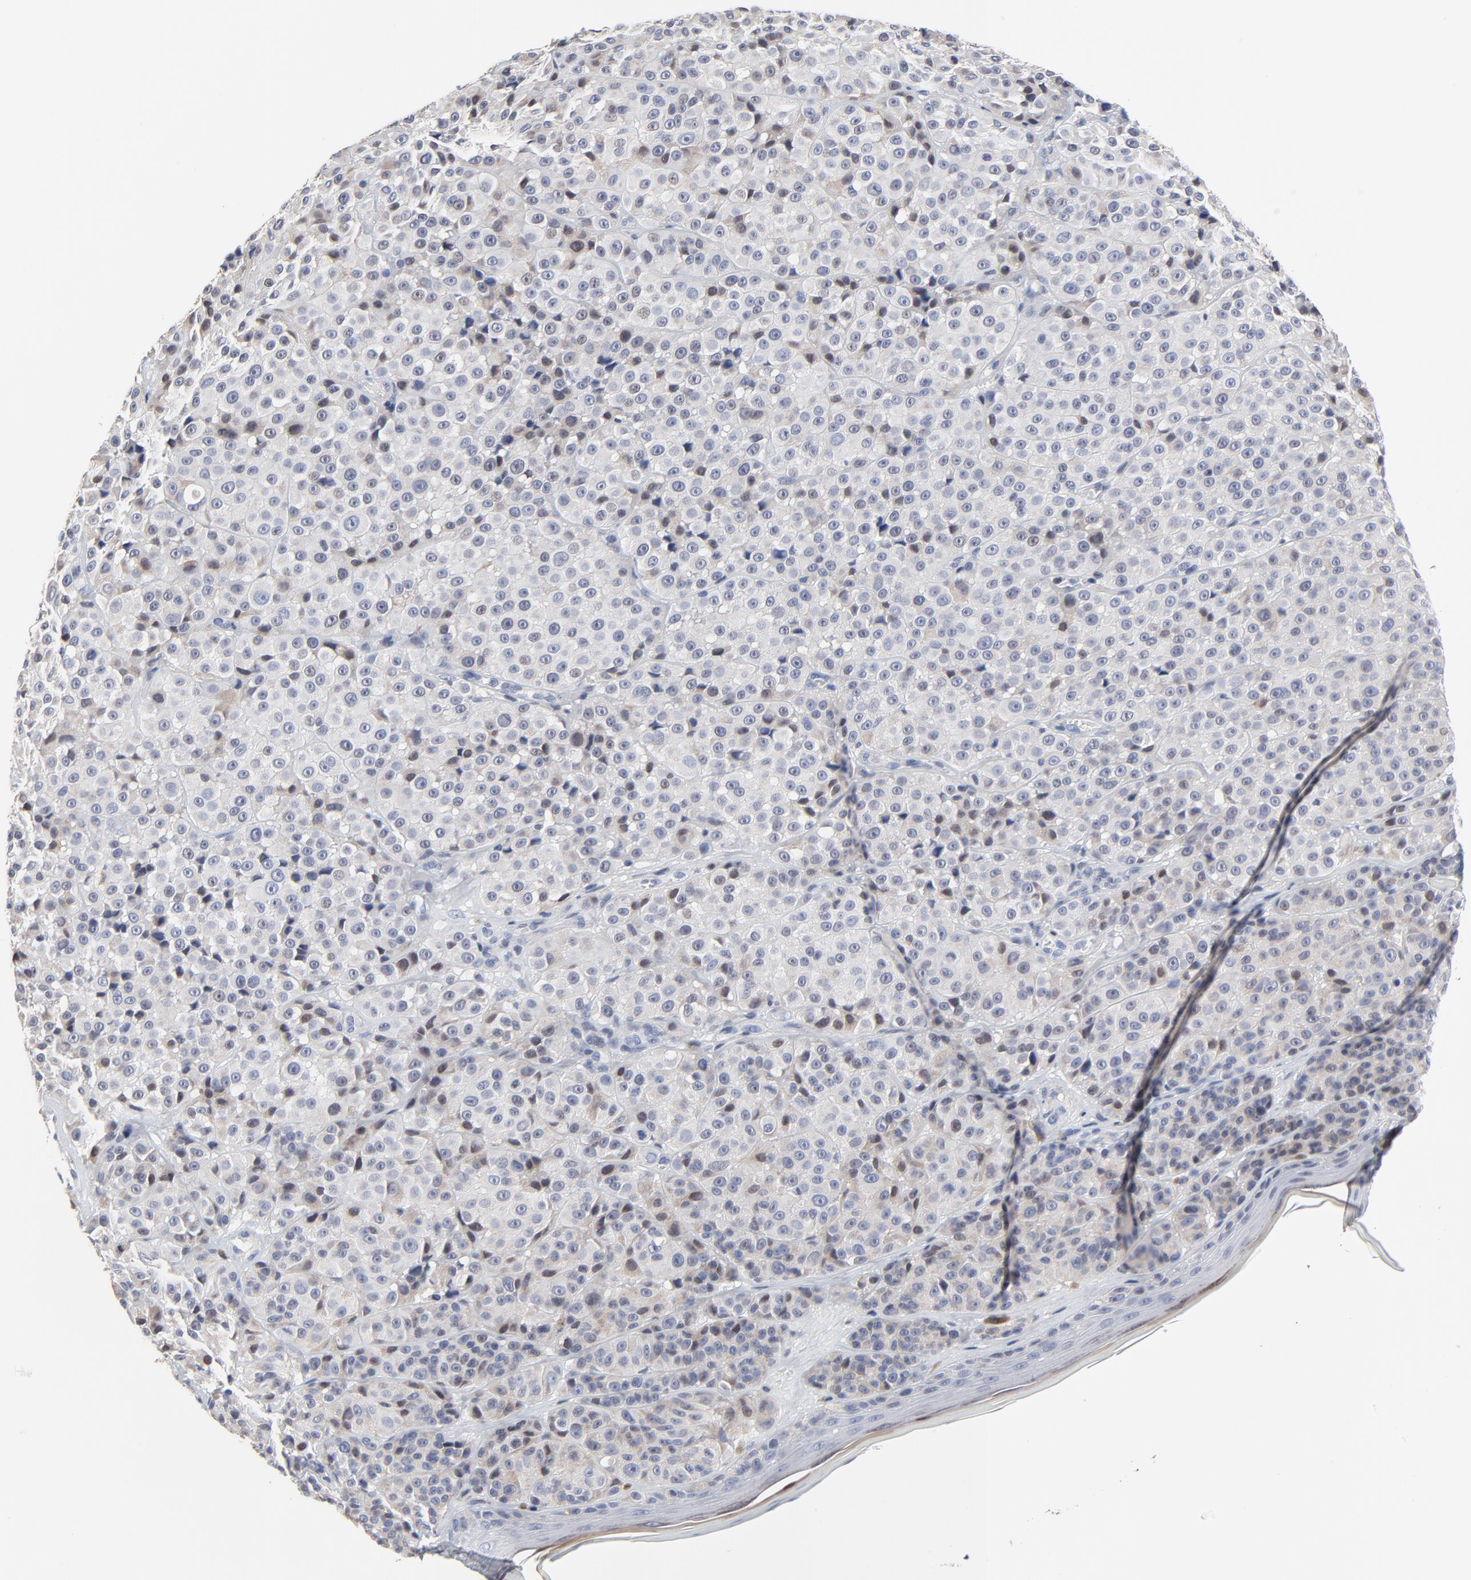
{"staining": {"intensity": "weak", "quantity": "<25%", "location": "nuclear"}, "tissue": "melanoma", "cell_type": "Tumor cells", "image_type": "cancer", "snomed": [{"axis": "morphology", "description": "Malignant melanoma, NOS"}, {"axis": "topography", "description": "Skin"}], "caption": "High magnification brightfield microscopy of melanoma stained with DAB (brown) and counterstained with hematoxylin (blue): tumor cells show no significant staining.", "gene": "LNX1", "patient": {"sex": "female", "age": 75}}